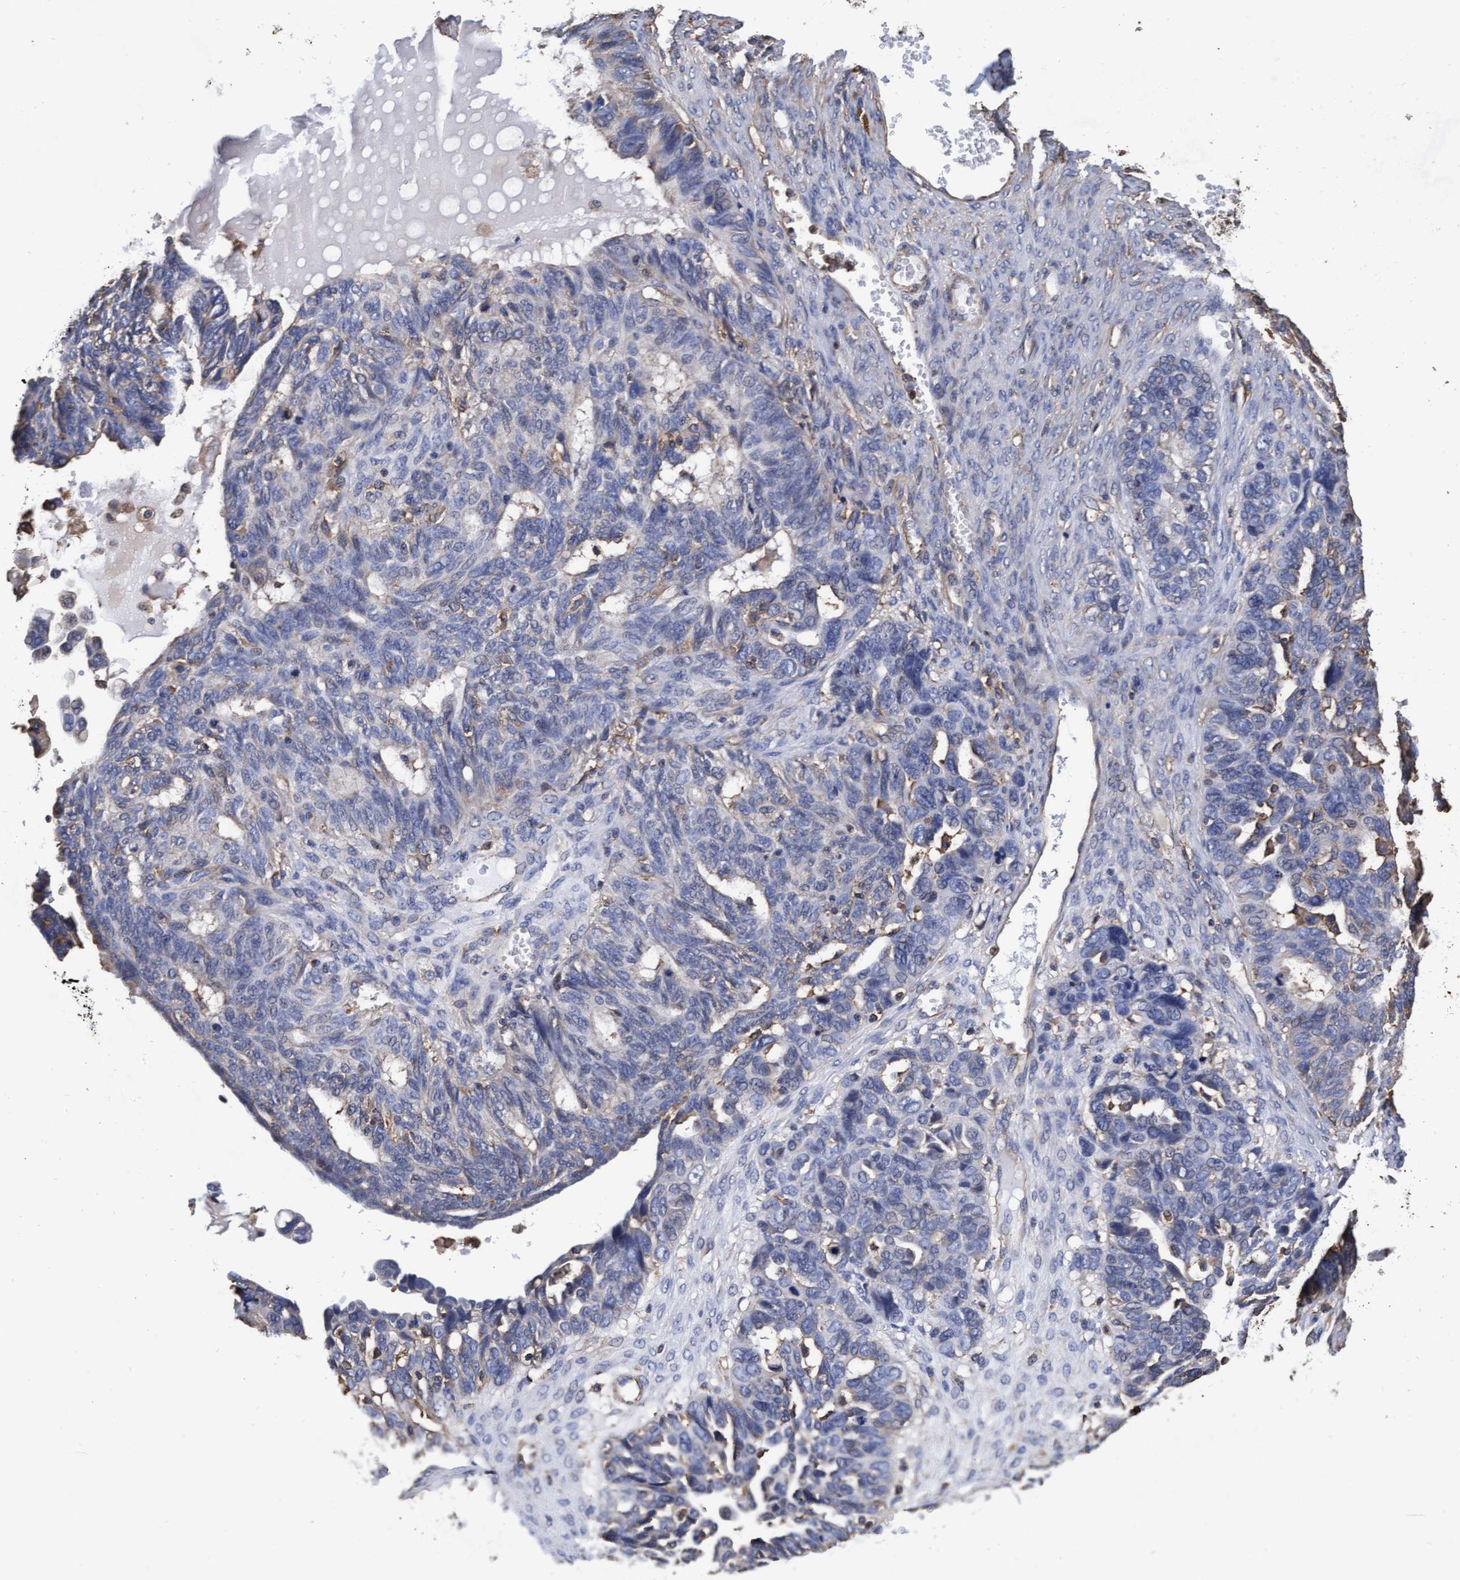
{"staining": {"intensity": "negative", "quantity": "none", "location": "none"}, "tissue": "ovarian cancer", "cell_type": "Tumor cells", "image_type": "cancer", "snomed": [{"axis": "morphology", "description": "Cystadenocarcinoma, serous, NOS"}, {"axis": "topography", "description": "Ovary"}], "caption": "Human ovarian cancer (serous cystadenocarcinoma) stained for a protein using immunohistochemistry (IHC) demonstrates no expression in tumor cells.", "gene": "GRHPR", "patient": {"sex": "female", "age": 79}}